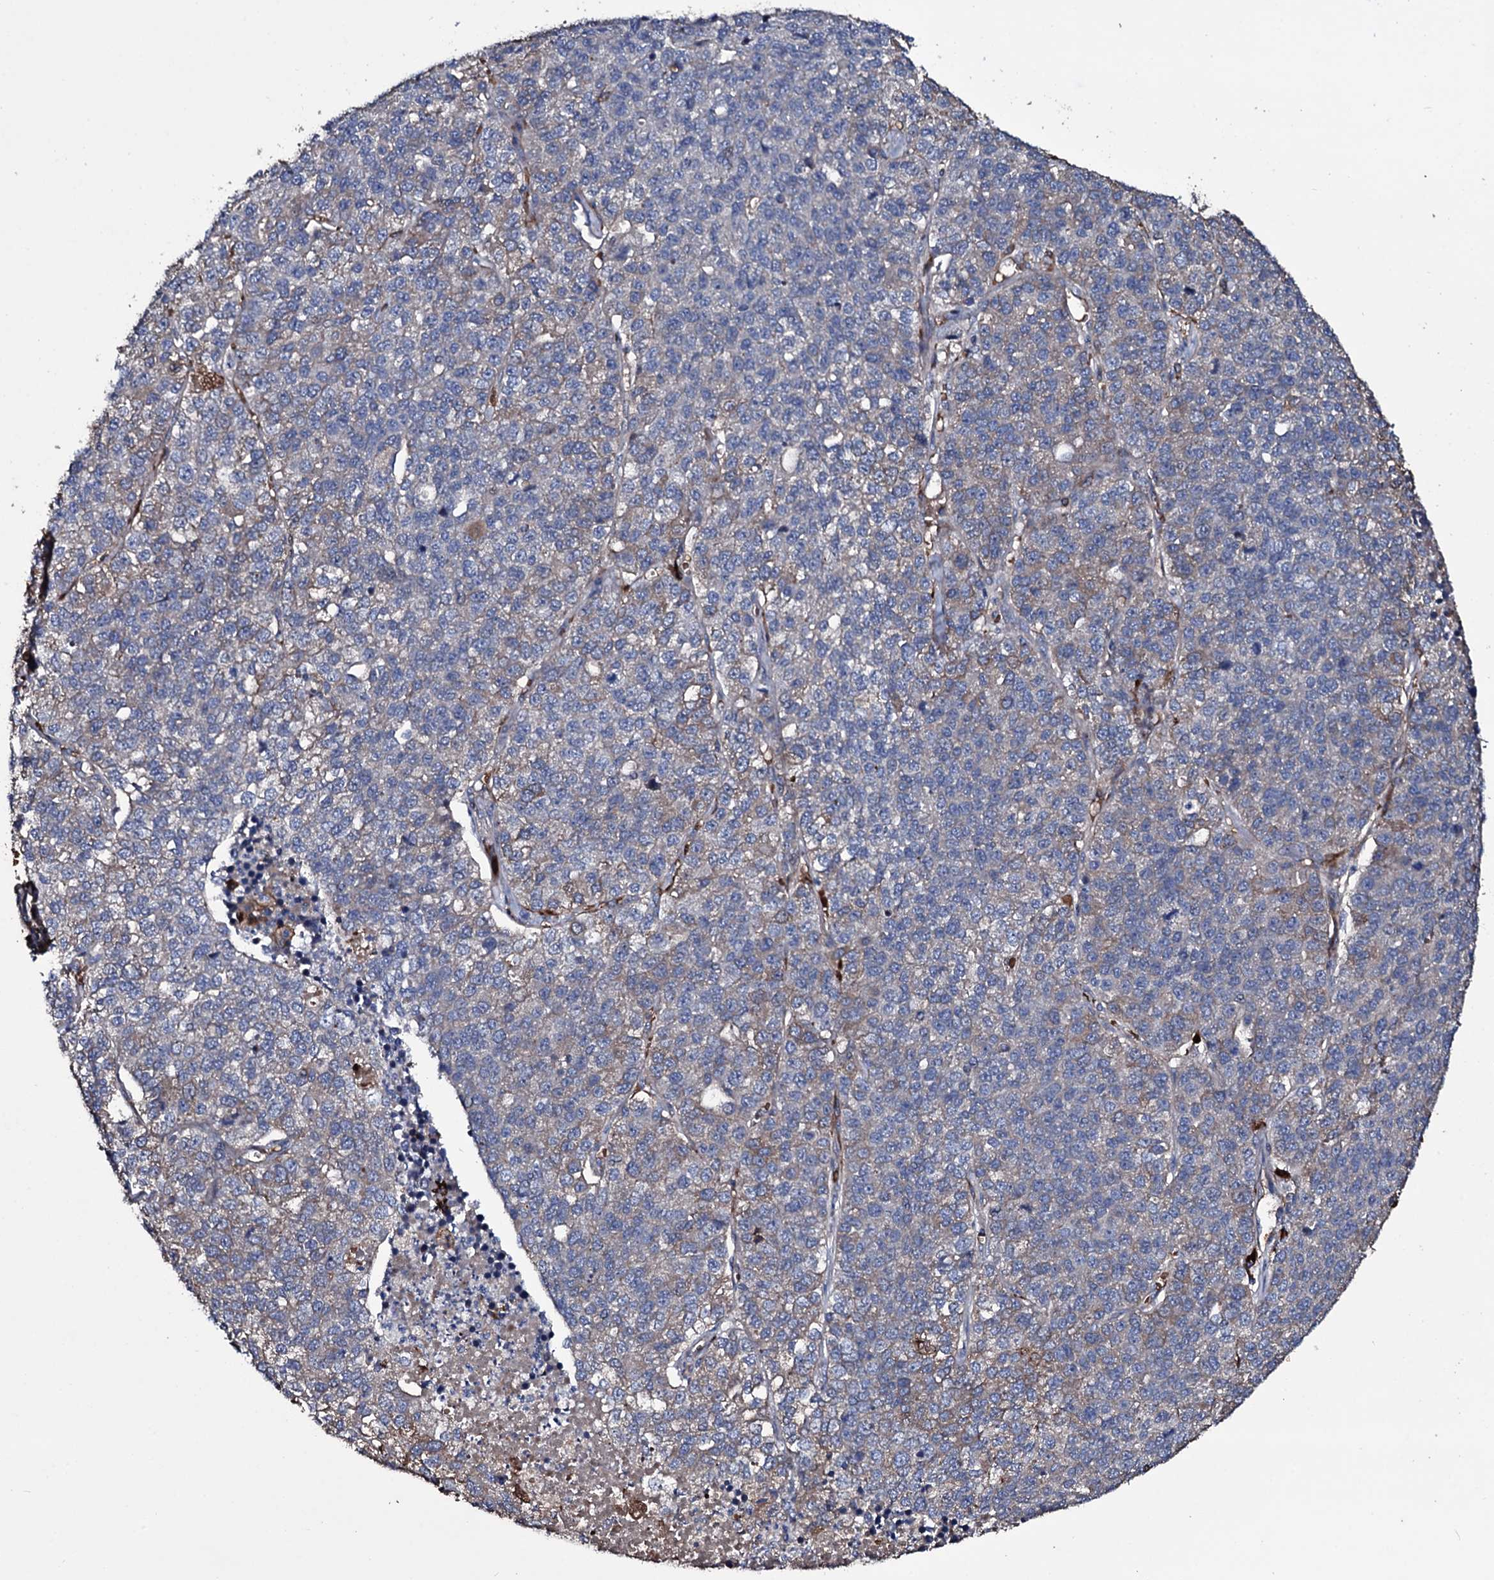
{"staining": {"intensity": "moderate", "quantity": "<25%", "location": "cytoplasmic/membranous"}, "tissue": "lung cancer", "cell_type": "Tumor cells", "image_type": "cancer", "snomed": [{"axis": "morphology", "description": "Adenocarcinoma, NOS"}, {"axis": "topography", "description": "Lung"}], "caption": "A low amount of moderate cytoplasmic/membranous expression is present in about <25% of tumor cells in lung cancer (adenocarcinoma) tissue. (Stains: DAB in brown, nuclei in blue, Microscopy: brightfield microscopy at high magnification).", "gene": "ZSWIM8", "patient": {"sex": "male", "age": 49}}